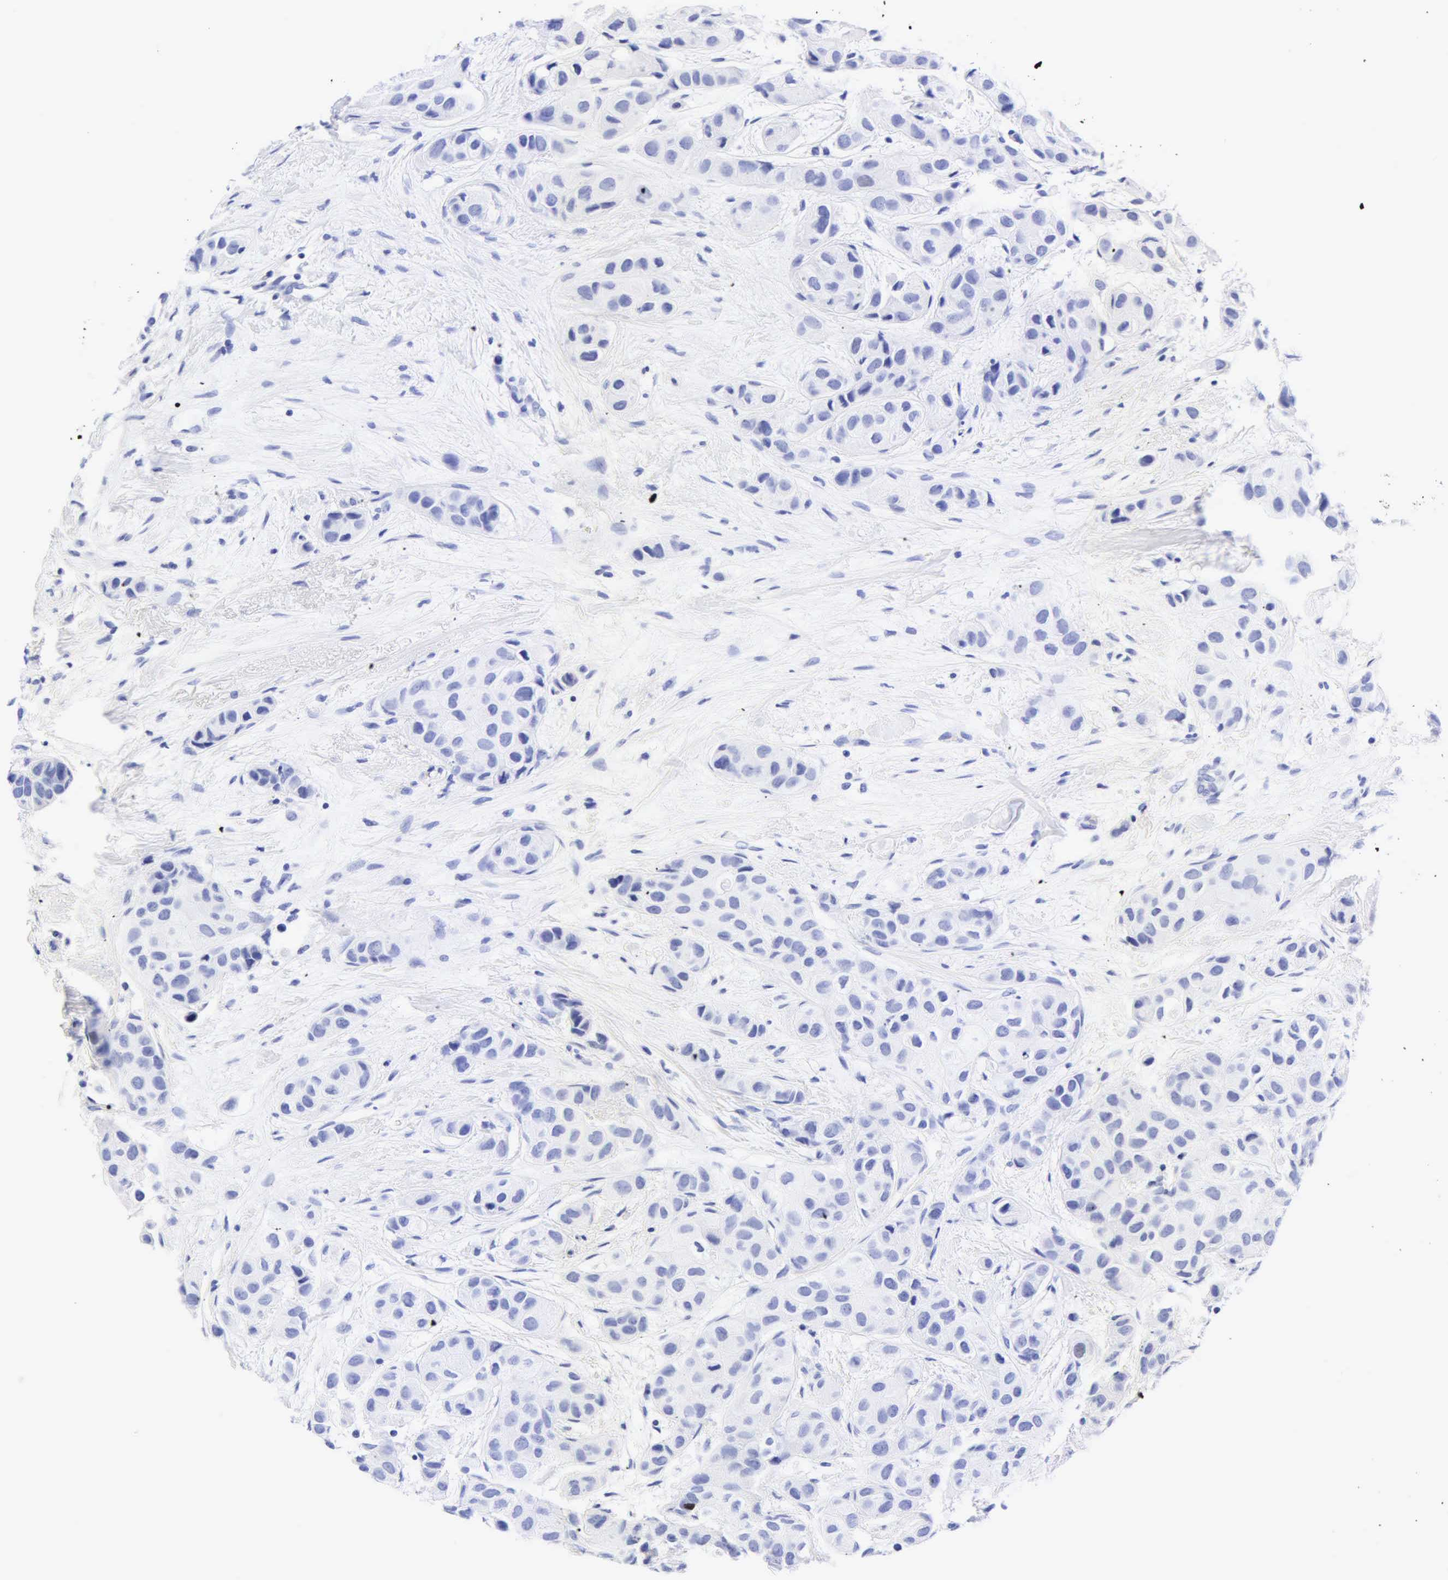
{"staining": {"intensity": "negative", "quantity": "none", "location": "none"}, "tissue": "breast cancer", "cell_type": "Tumor cells", "image_type": "cancer", "snomed": [{"axis": "morphology", "description": "Duct carcinoma"}, {"axis": "topography", "description": "Breast"}], "caption": "There is no significant expression in tumor cells of breast cancer.", "gene": "DES", "patient": {"sex": "female", "age": 68}}